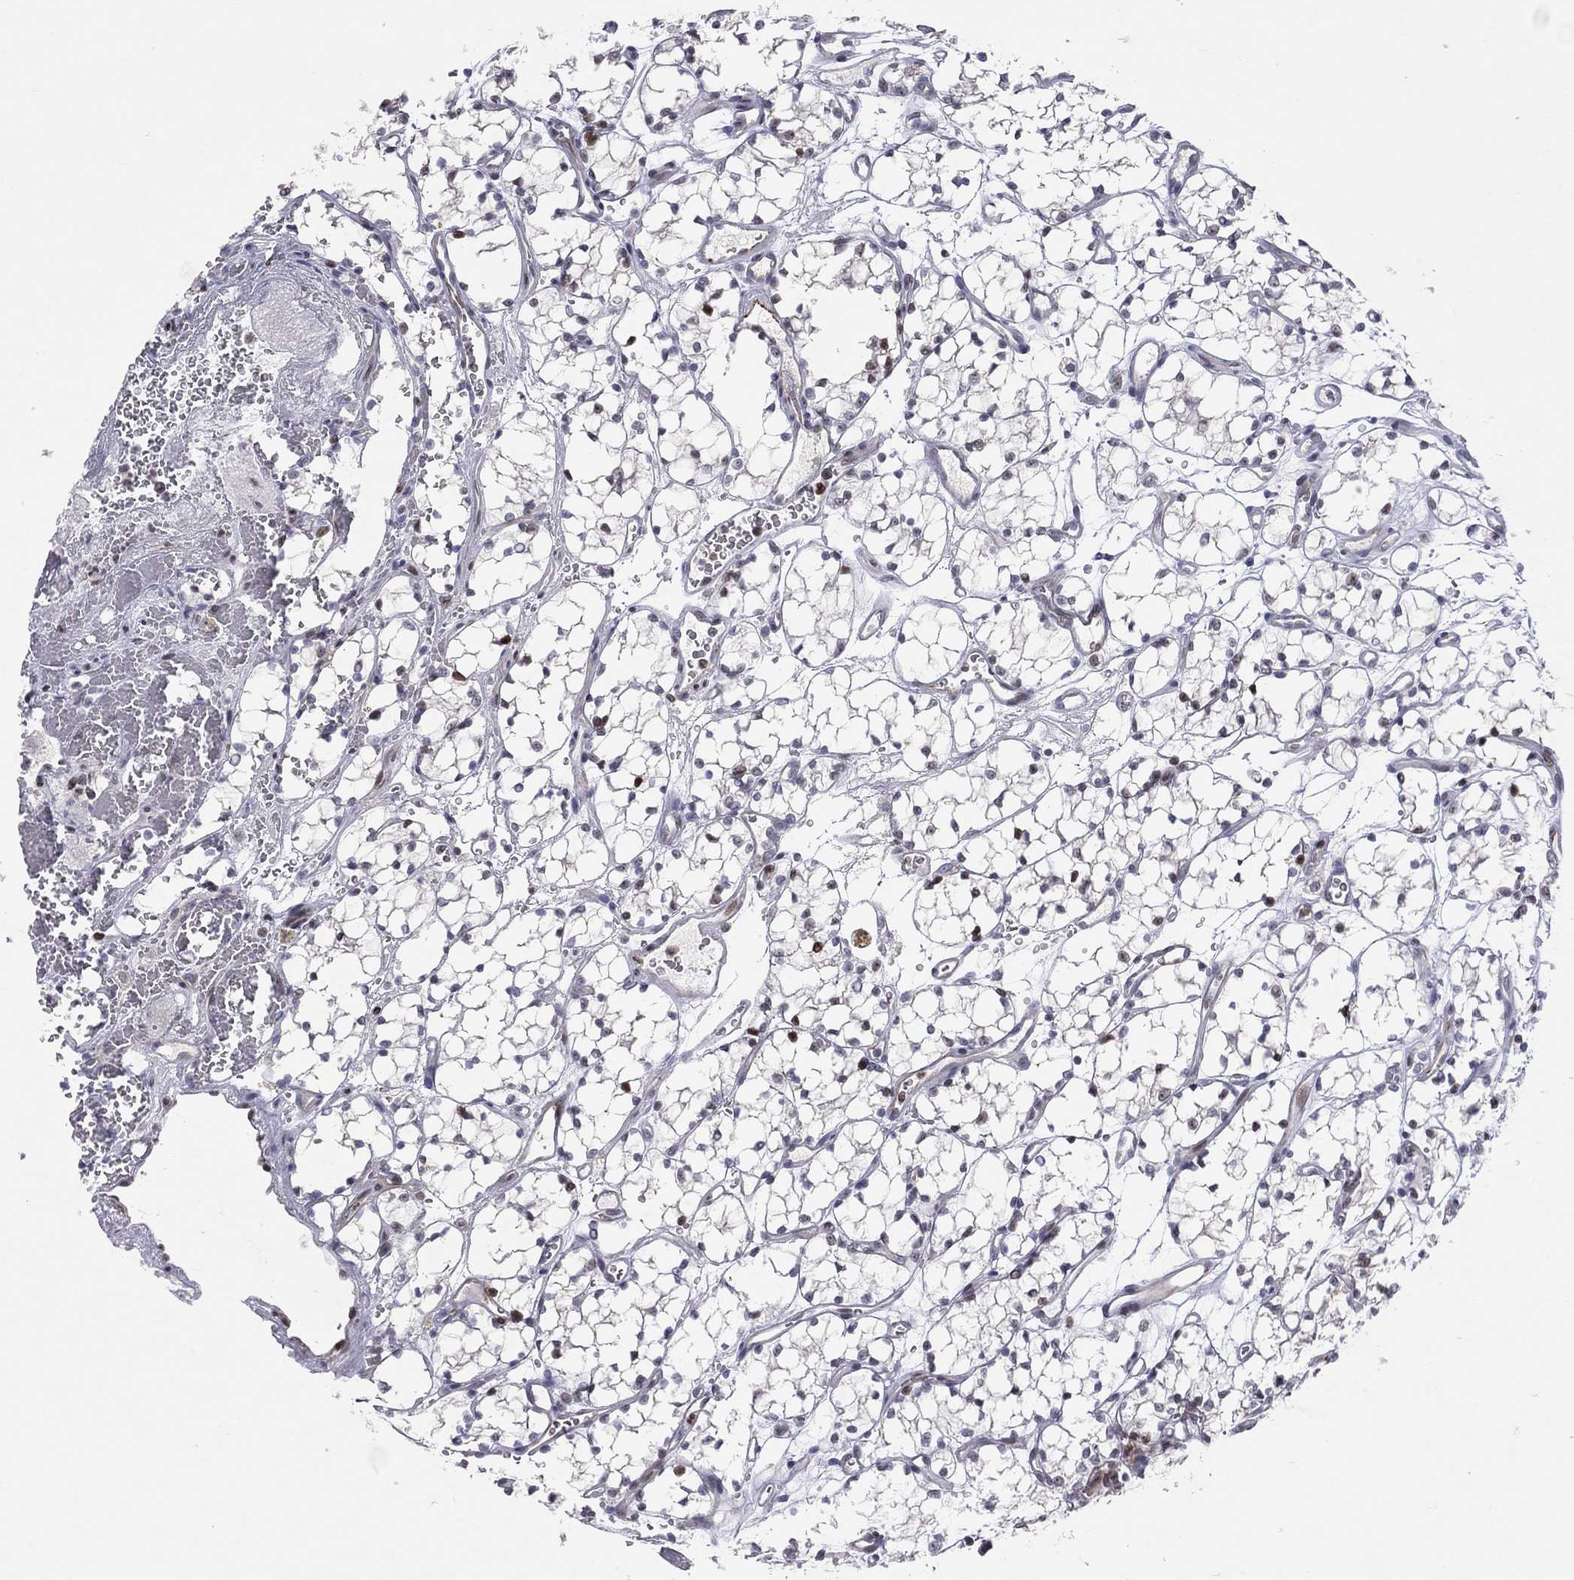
{"staining": {"intensity": "moderate", "quantity": "25%-75%", "location": "nuclear"}, "tissue": "renal cancer", "cell_type": "Tumor cells", "image_type": "cancer", "snomed": [{"axis": "morphology", "description": "Adenocarcinoma, NOS"}, {"axis": "topography", "description": "Kidney"}], "caption": "Immunohistochemical staining of human renal adenocarcinoma exhibits moderate nuclear protein staining in about 25%-75% of tumor cells.", "gene": "DBF4B", "patient": {"sex": "female", "age": 69}}